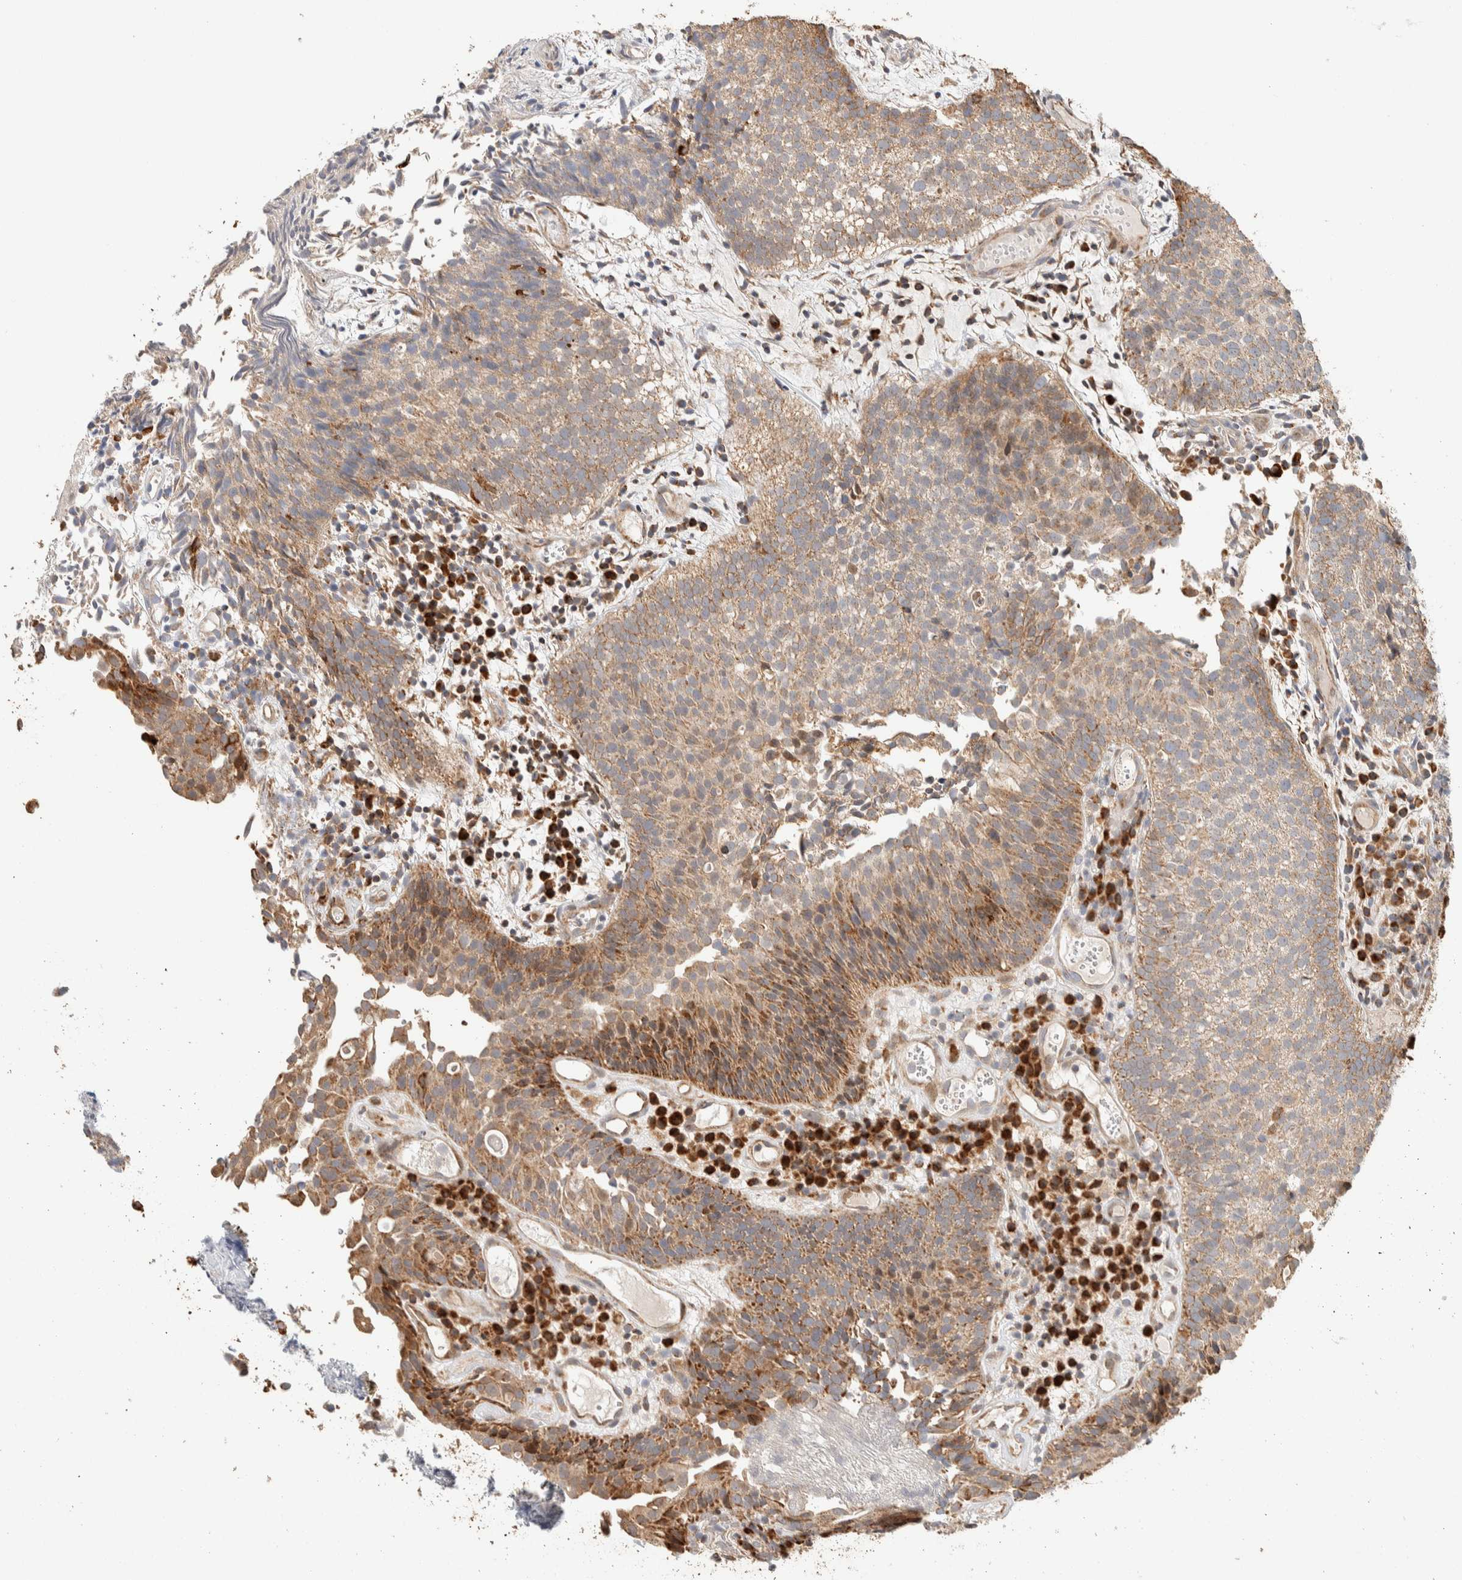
{"staining": {"intensity": "moderate", "quantity": "25%-75%", "location": "cytoplasmic/membranous"}, "tissue": "urothelial cancer", "cell_type": "Tumor cells", "image_type": "cancer", "snomed": [{"axis": "morphology", "description": "Urothelial carcinoma, Low grade"}, {"axis": "topography", "description": "Urinary bladder"}], "caption": "Immunohistochemical staining of human urothelial cancer demonstrates moderate cytoplasmic/membranous protein positivity in about 25%-75% of tumor cells.", "gene": "KIF9", "patient": {"sex": "male", "age": 86}}